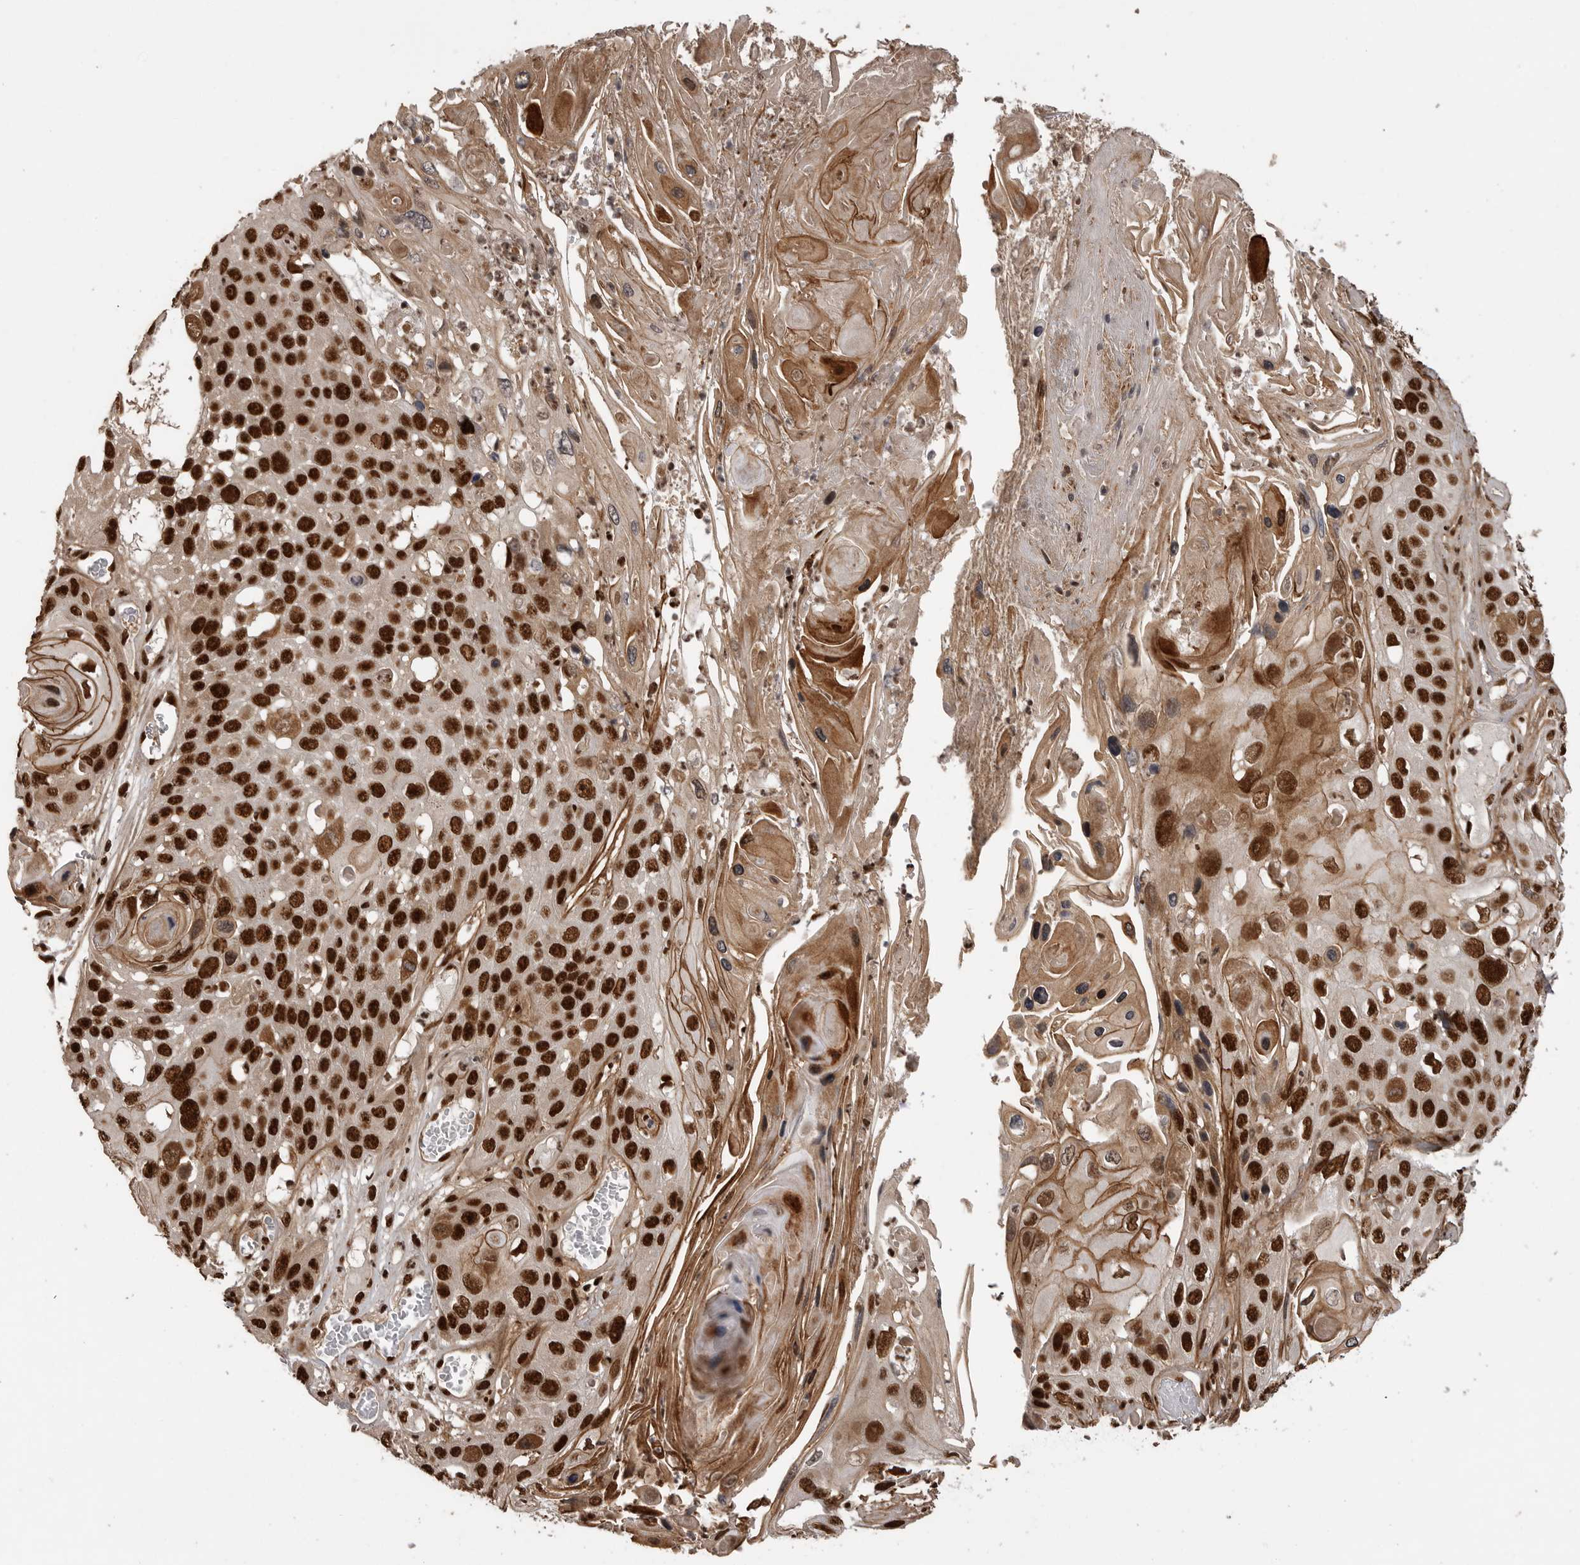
{"staining": {"intensity": "strong", "quantity": ">75%", "location": "nuclear"}, "tissue": "skin cancer", "cell_type": "Tumor cells", "image_type": "cancer", "snomed": [{"axis": "morphology", "description": "Squamous cell carcinoma, NOS"}, {"axis": "topography", "description": "Skin"}], "caption": "Skin squamous cell carcinoma stained with a protein marker shows strong staining in tumor cells.", "gene": "PPP1R8", "patient": {"sex": "male", "age": 55}}